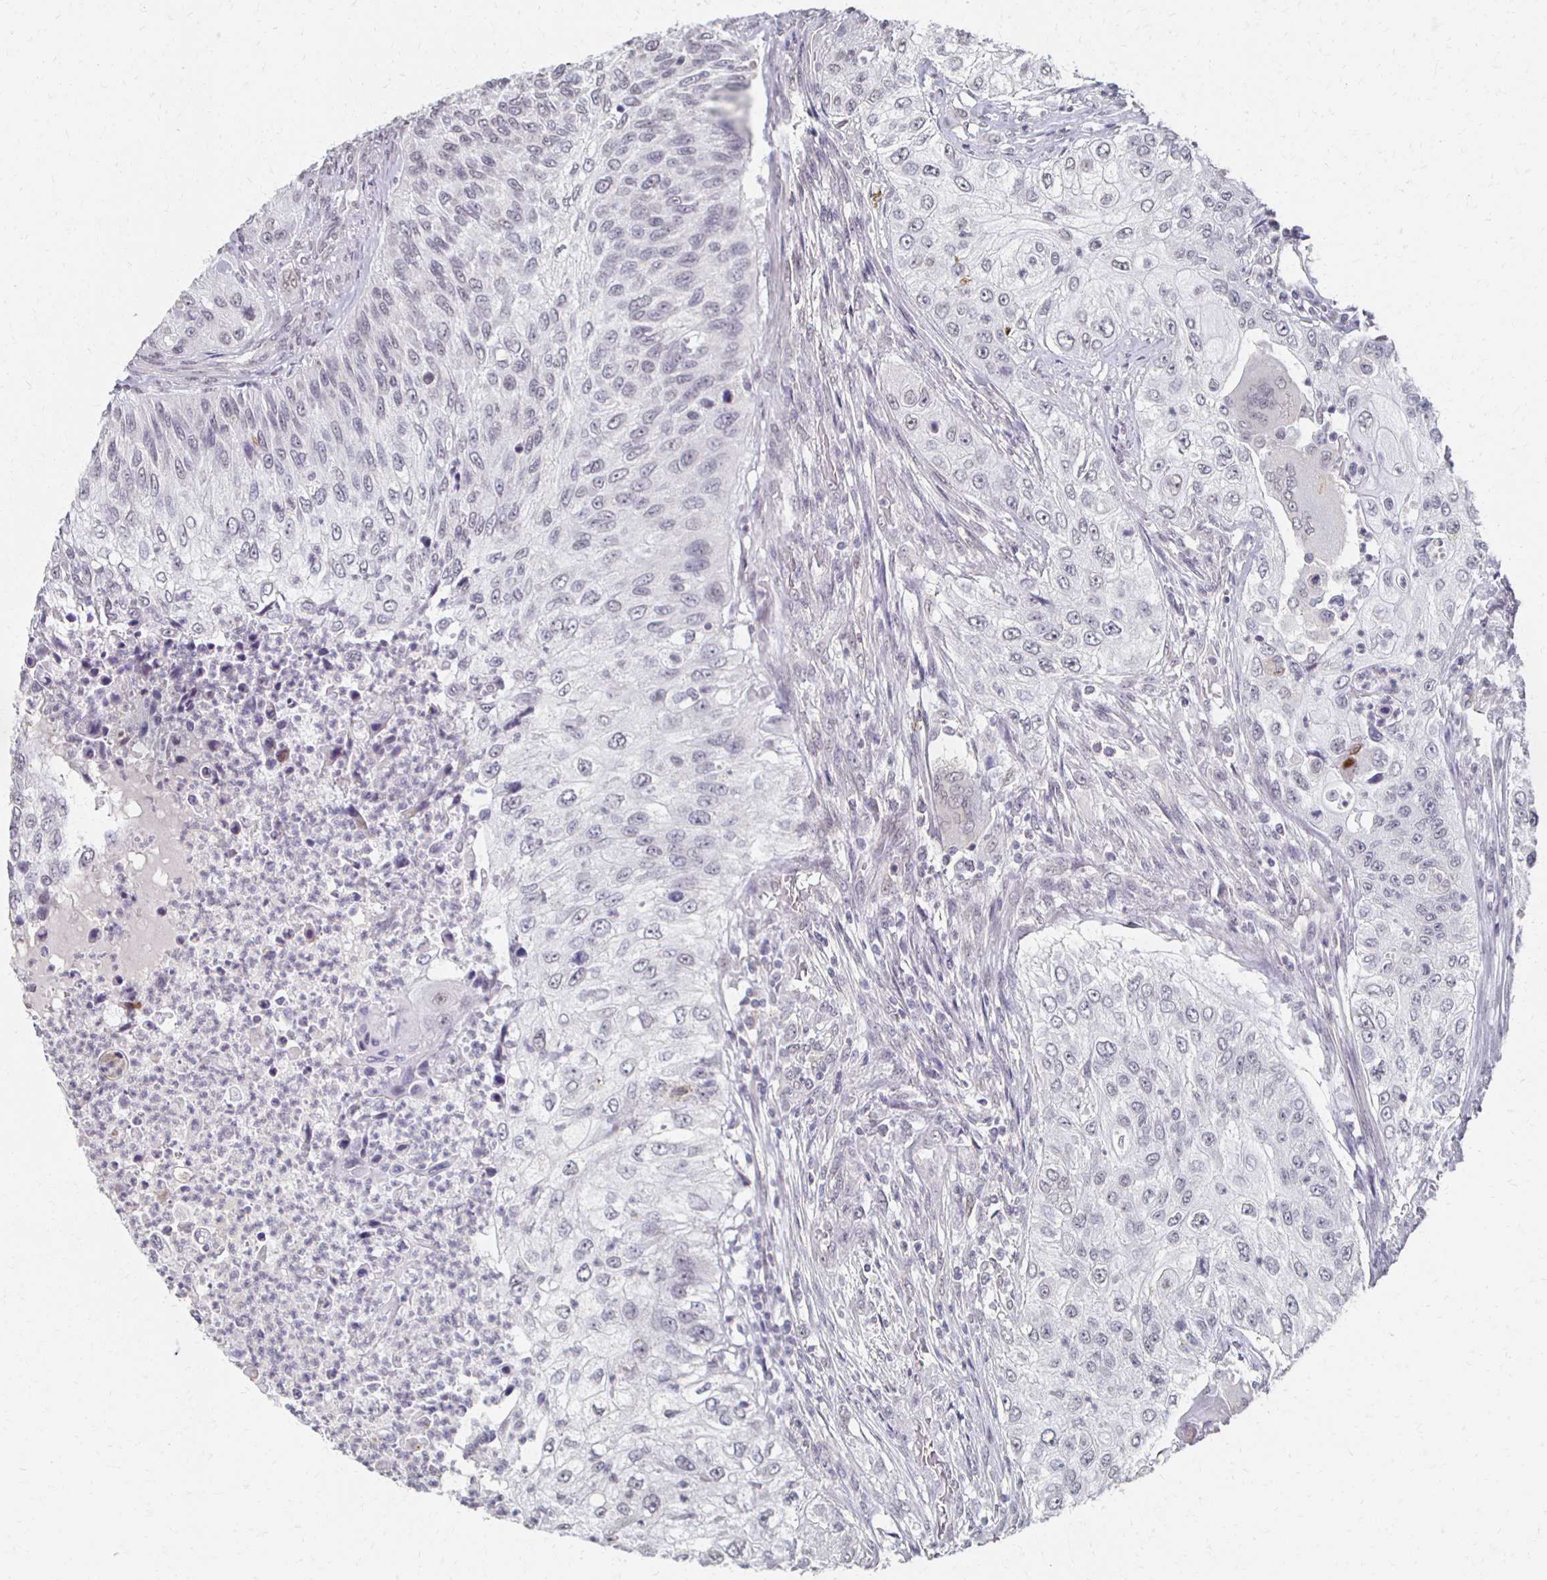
{"staining": {"intensity": "negative", "quantity": "none", "location": "none"}, "tissue": "urothelial cancer", "cell_type": "Tumor cells", "image_type": "cancer", "snomed": [{"axis": "morphology", "description": "Urothelial carcinoma, High grade"}, {"axis": "topography", "description": "Urinary bladder"}], "caption": "This is a photomicrograph of immunohistochemistry staining of high-grade urothelial carcinoma, which shows no expression in tumor cells.", "gene": "DAB1", "patient": {"sex": "female", "age": 60}}